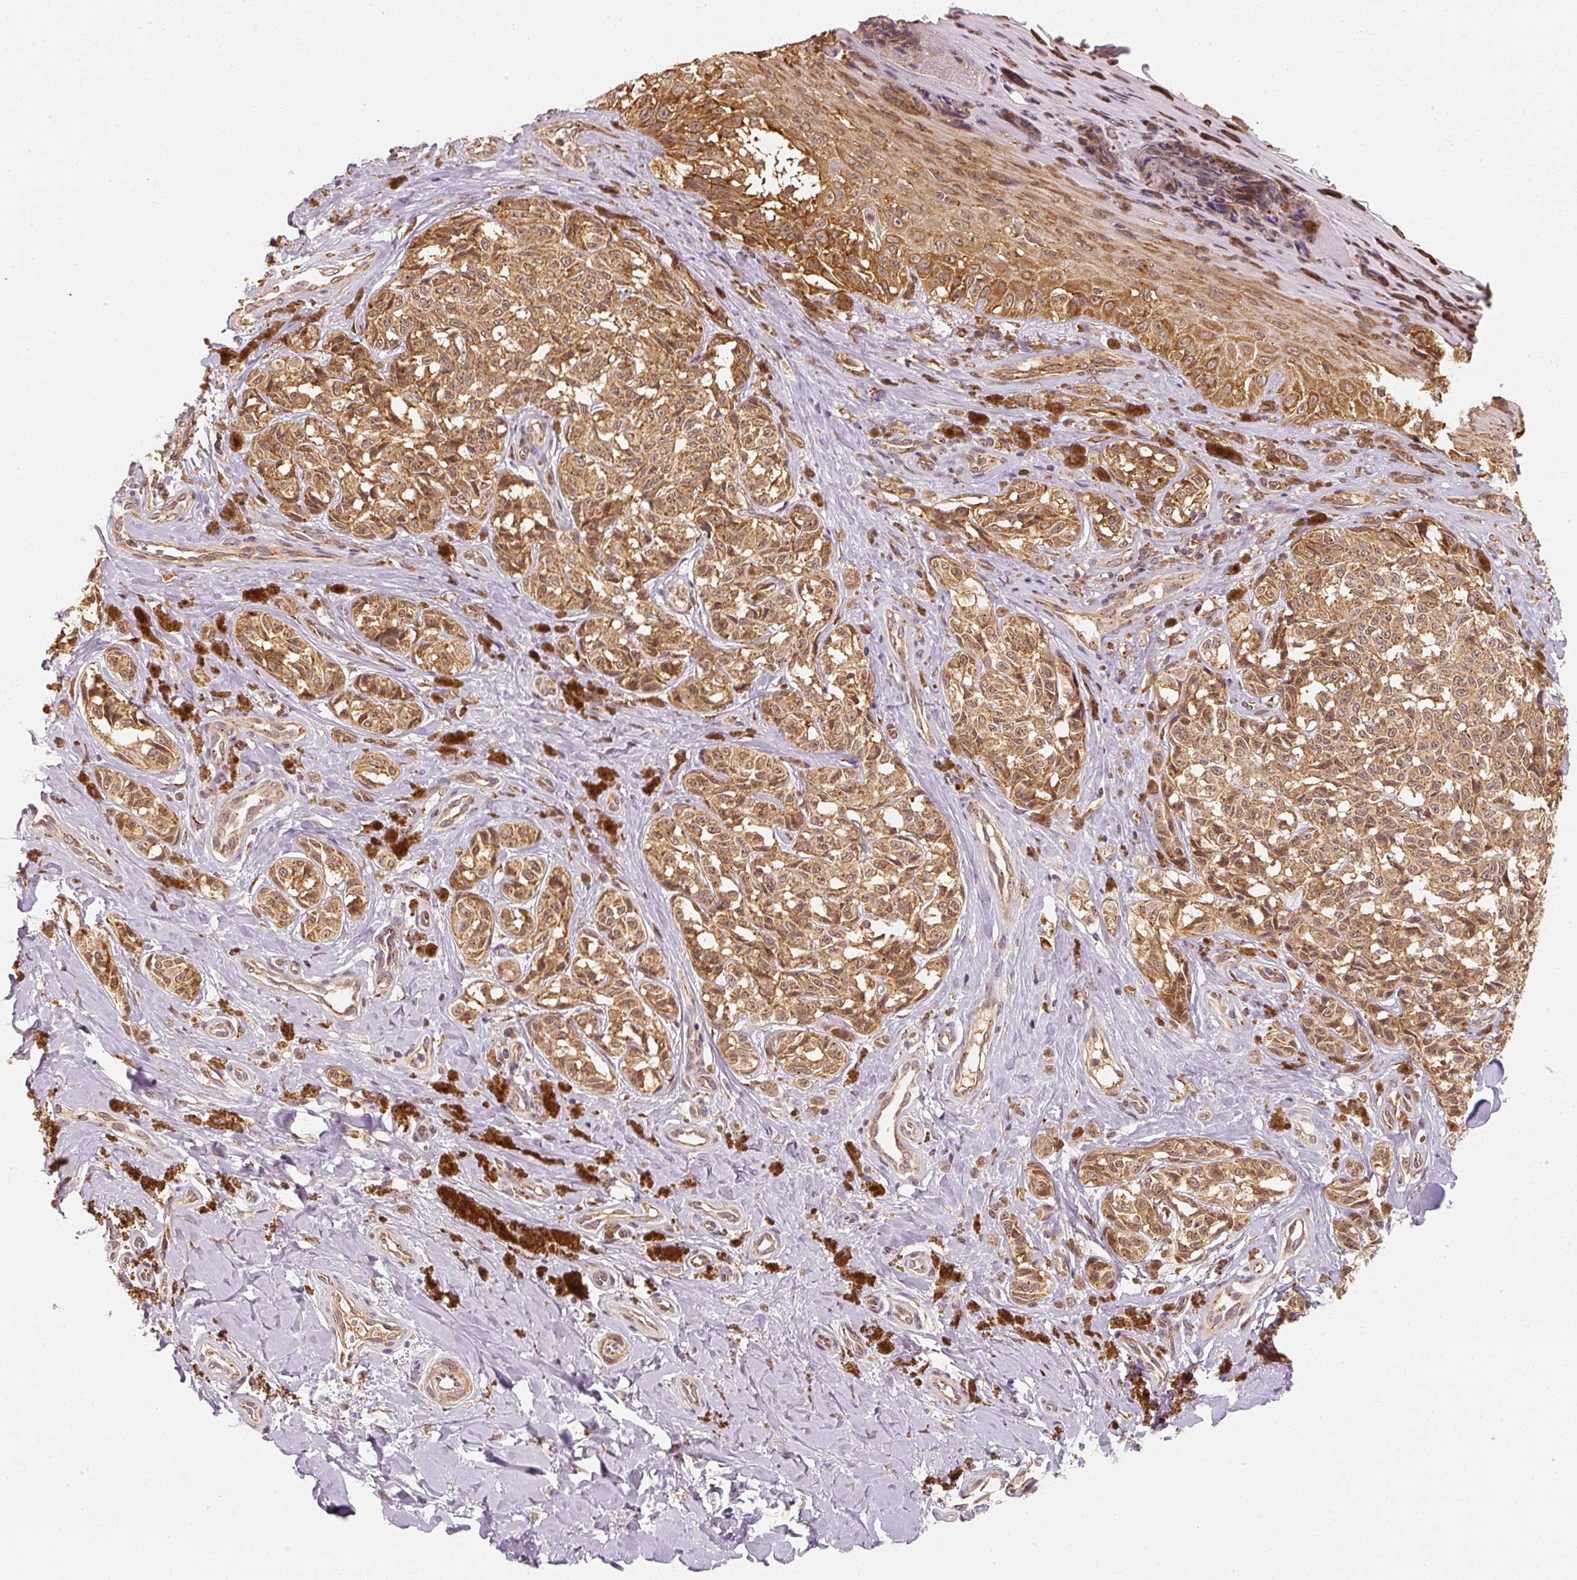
{"staining": {"intensity": "moderate", "quantity": ">75%", "location": "cytoplasmic/membranous"}, "tissue": "melanoma", "cell_type": "Tumor cells", "image_type": "cancer", "snomed": [{"axis": "morphology", "description": "Malignant melanoma, NOS"}, {"axis": "topography", "description": "Skin"}], "caption": "Immunohistochemistry of melanoma demonstrates medium levels of moderate cytoplasmic/membranous positivity in about >75% of tumor cells.", "gene": "EEF1A2", "patient": {"sex": "female", "age": 65}}